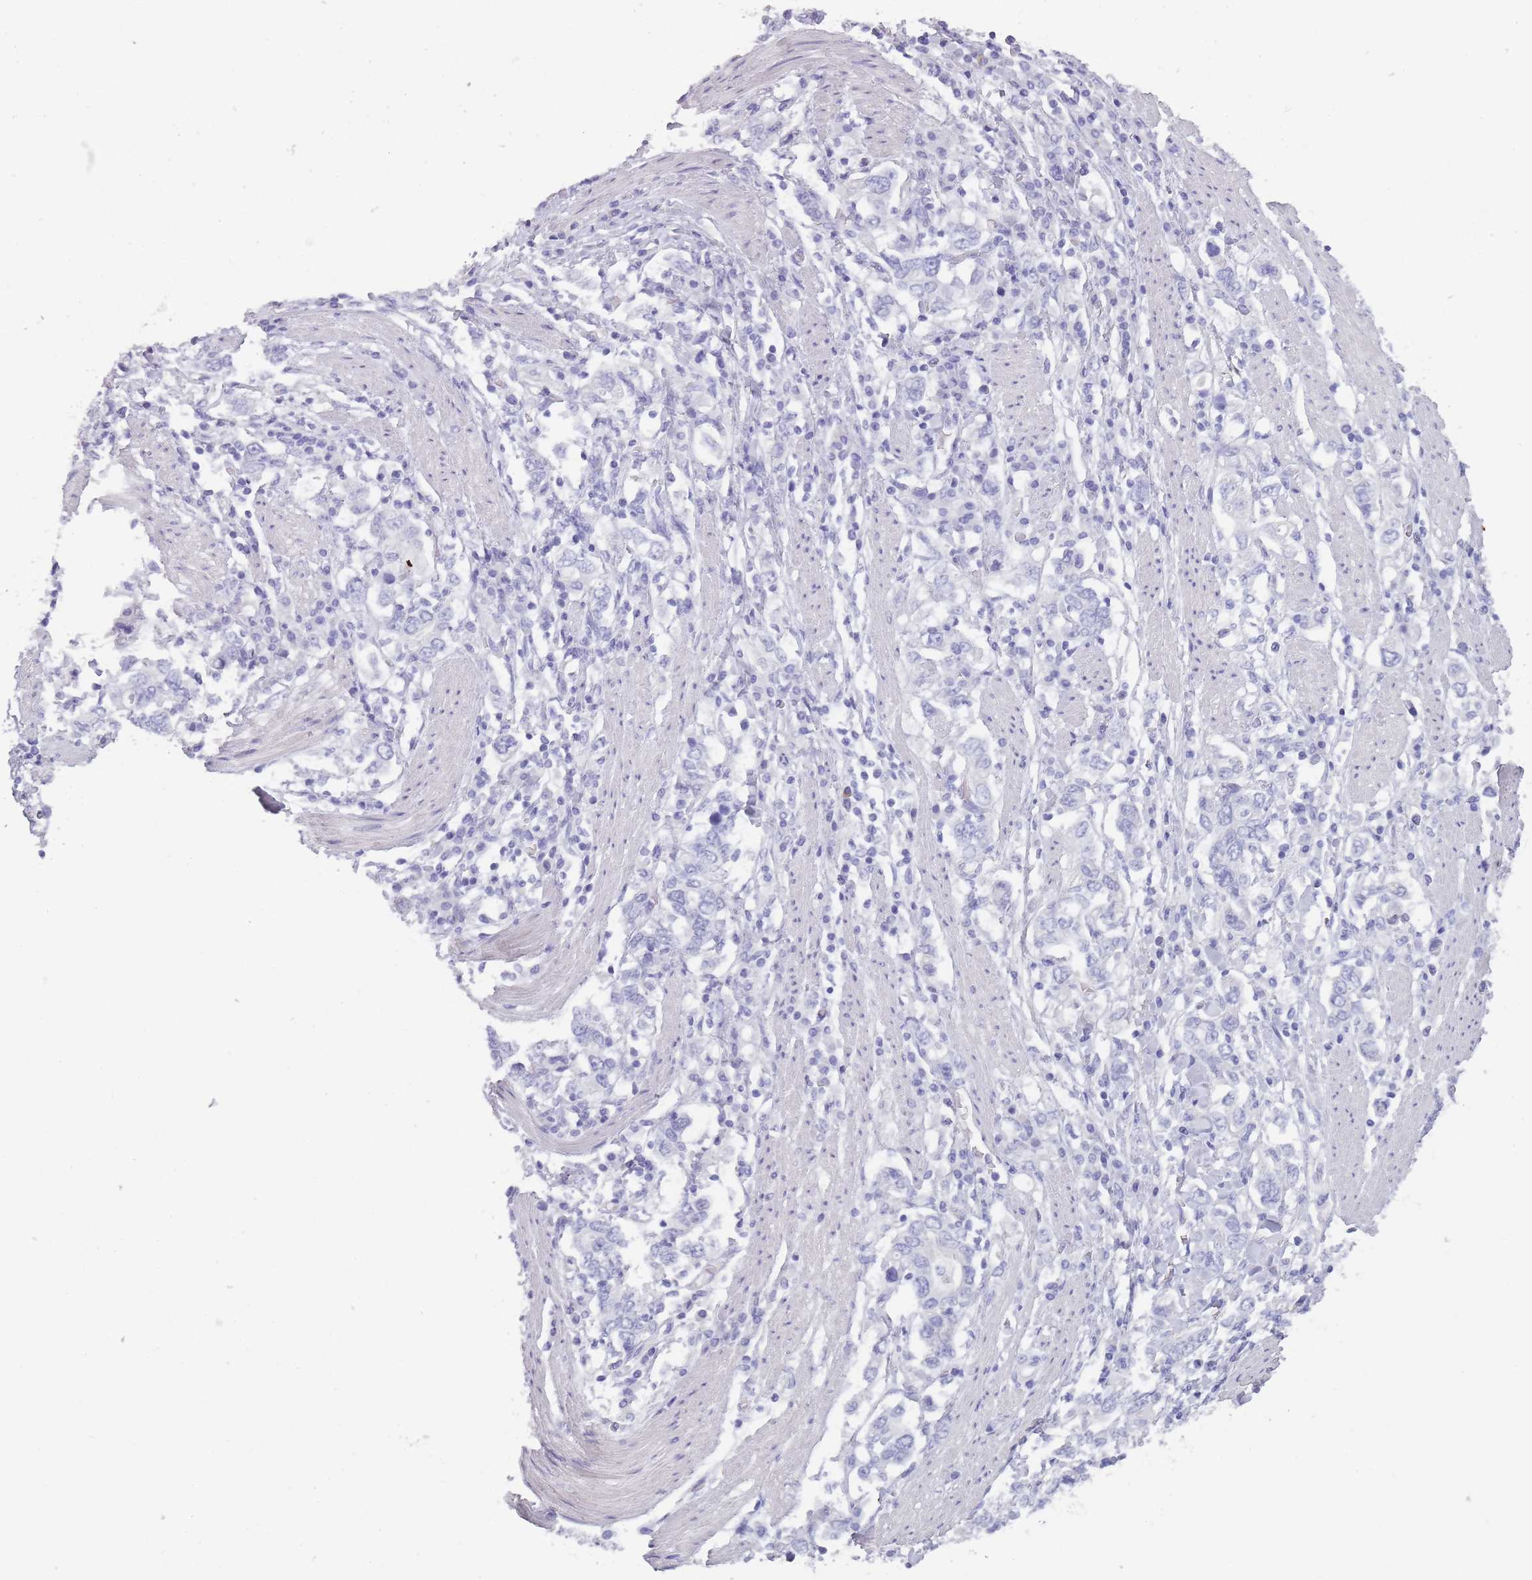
{"staining": {"intensity": "negative", "quantity": "none", "location": "none"}, "tissue": "stomach cancer", "cell_type": "Tumor cells", "image_type": "cancer", "snomed": [{"axis": "morphology", "description": "Adenocarcinoma, NOS"}, {"axis": "topography", "description": "Stomach, upper"}, {"axis": "topography", "description": "Stomach"}], "caption": "The immunohistochemistry photomicrograph has no significant expression in tumor cells of adenocarcinoma (stomach) tissue.", "gene": "TCP11", "patient": {"sex": "male", "age": 62}}